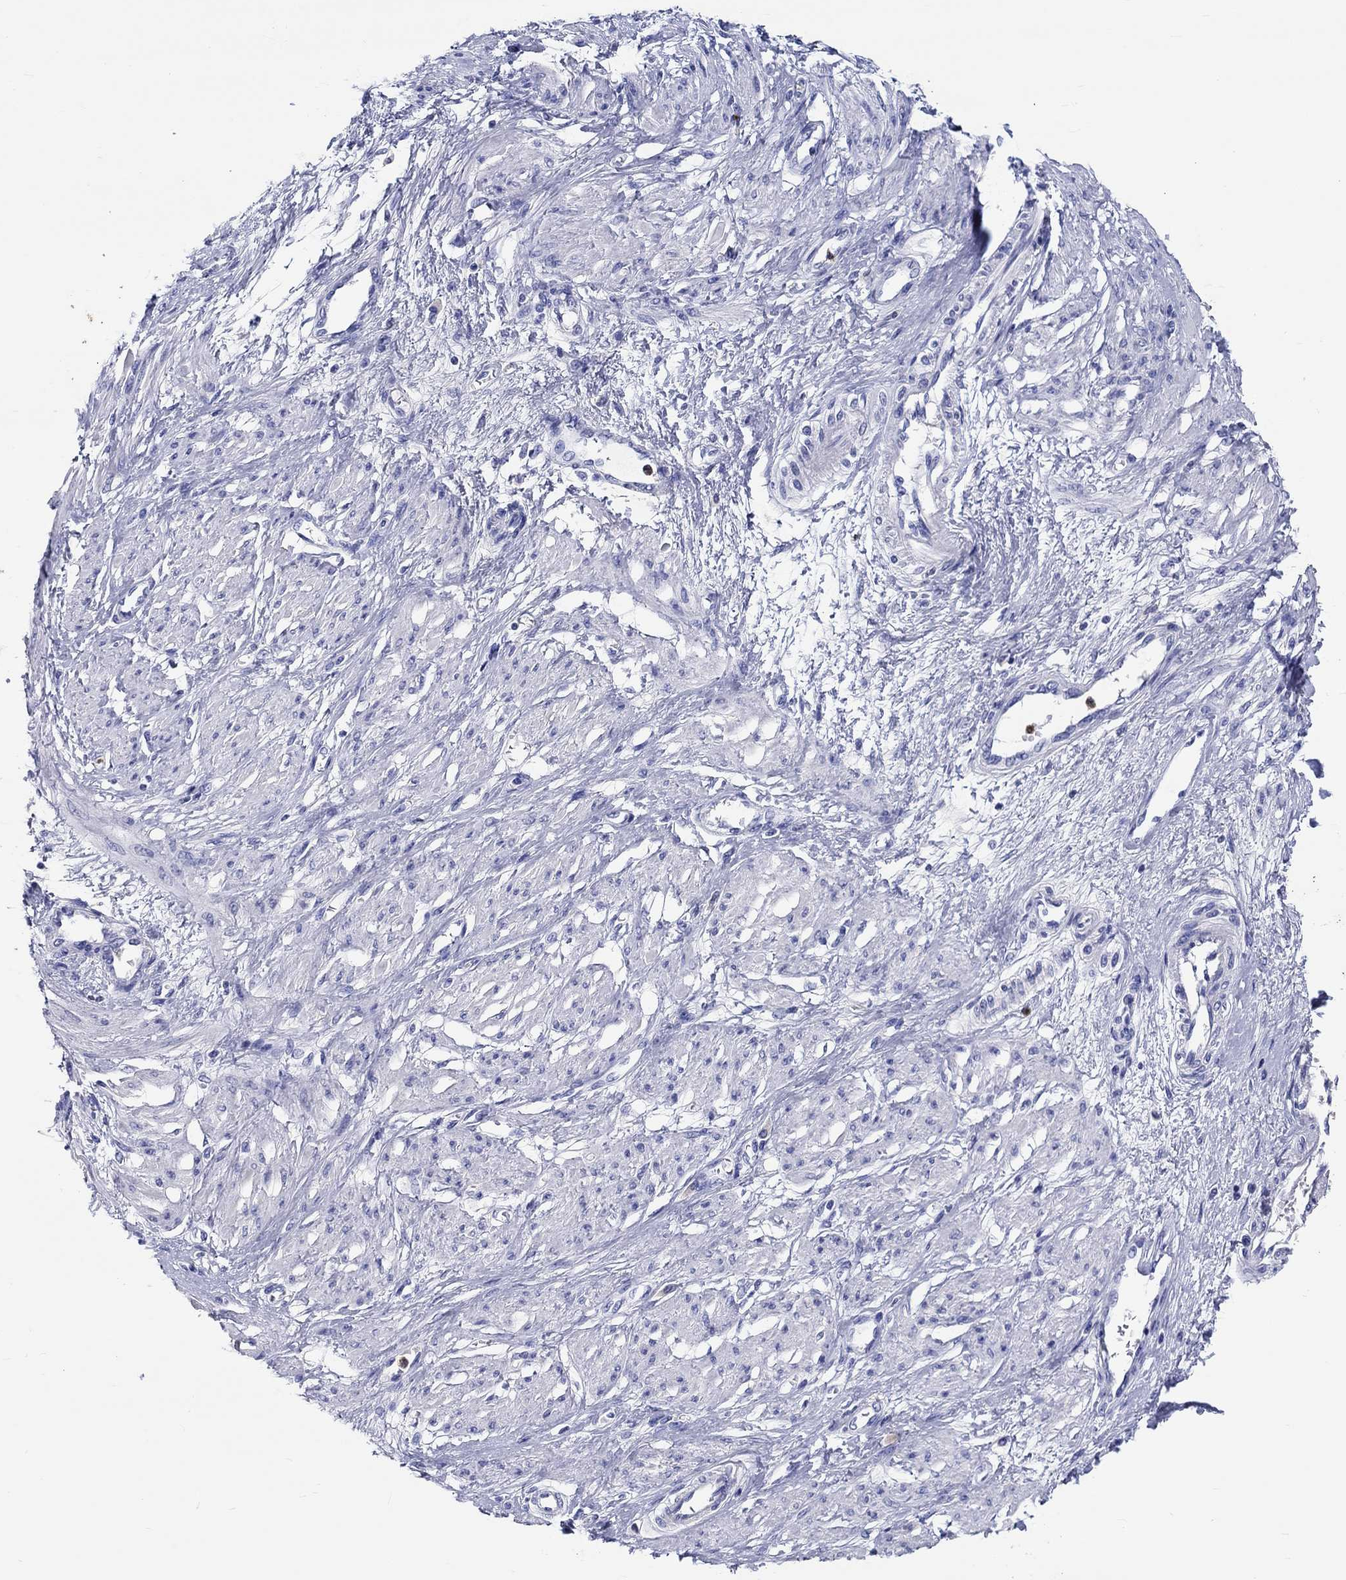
{"staining": {"intensity": "negative", "quantity": "none", "location": "none"}, "tissue": "smooth muscle", "cell_type": "Smooth muscle cells", "image_type": "normal", "snomed": [{"axis": "morphology", "description": "Normal tissue, NOS"}, {"axis": "topography", "description": "Smooth muscle"}, {"axis": "topography", "description": "Uterus"}], "caption": "This histopathology image is of normal smooth muscle stained with immunohistochemistry (IHC) to label a protein in brown with the nuclei are counter-stained blue. There is no positivity in smooth muscle cells.", "gene": "EPX", "patient": {"sex": "female", "age": 39}}